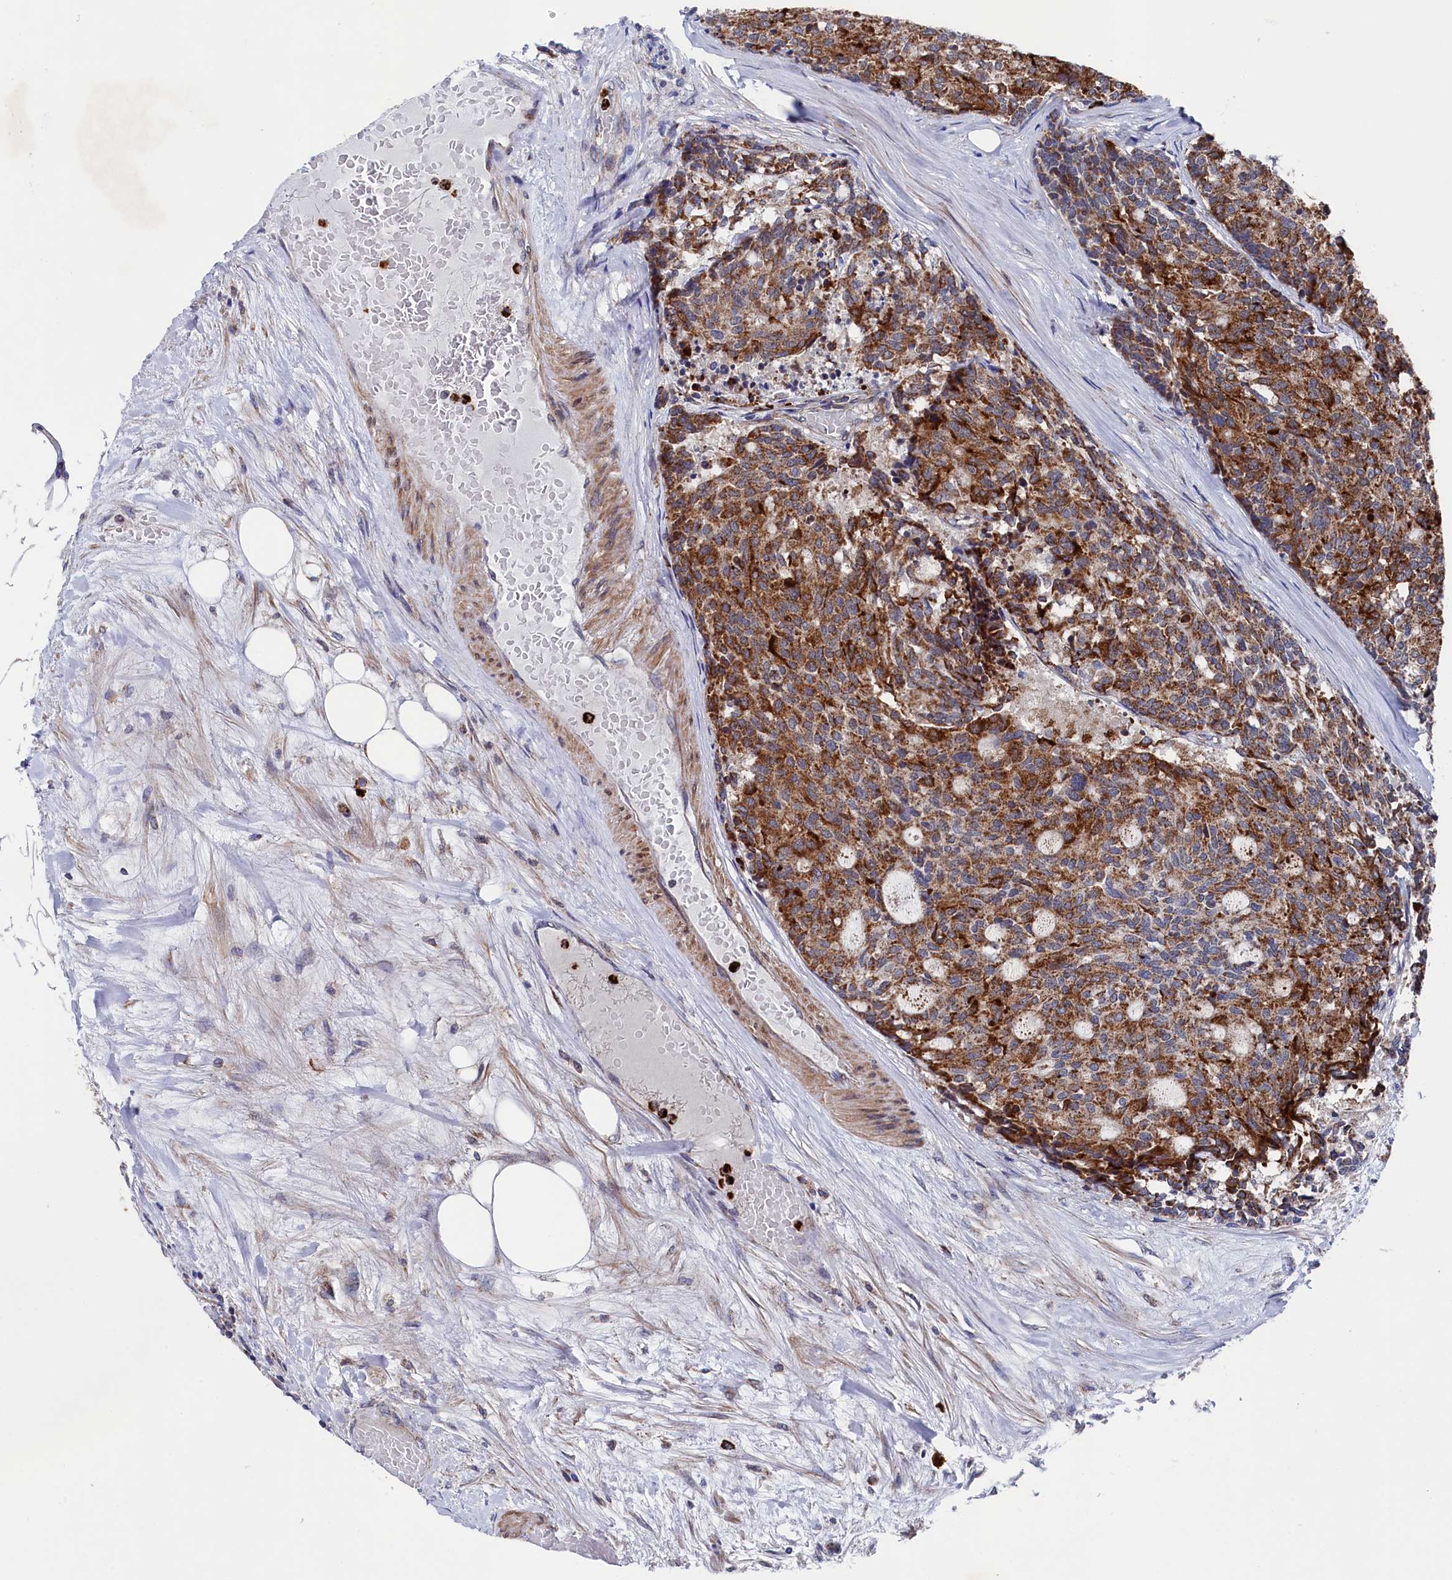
{"staining": {"intensity": "moderate", "quantity": ">75%", "location": "cytoplasmic/membranous"}, "tissue": "carcinoid", "cell_type": "Tumor cells", "image_type": "cancer", "snomed": [{"axis": "morphology", "description": "Carcinoid, malignant, NOS"}, {"axis": "topography", "description": "Pancreas"}], "caption": "A brown stain highlights moderate cytoplasmic/membranous expression of a protein in human carcinoid (malignant) tumor cells.", "gene": "CHCHD1", "patient": {"sex": "female", "age": 54}}